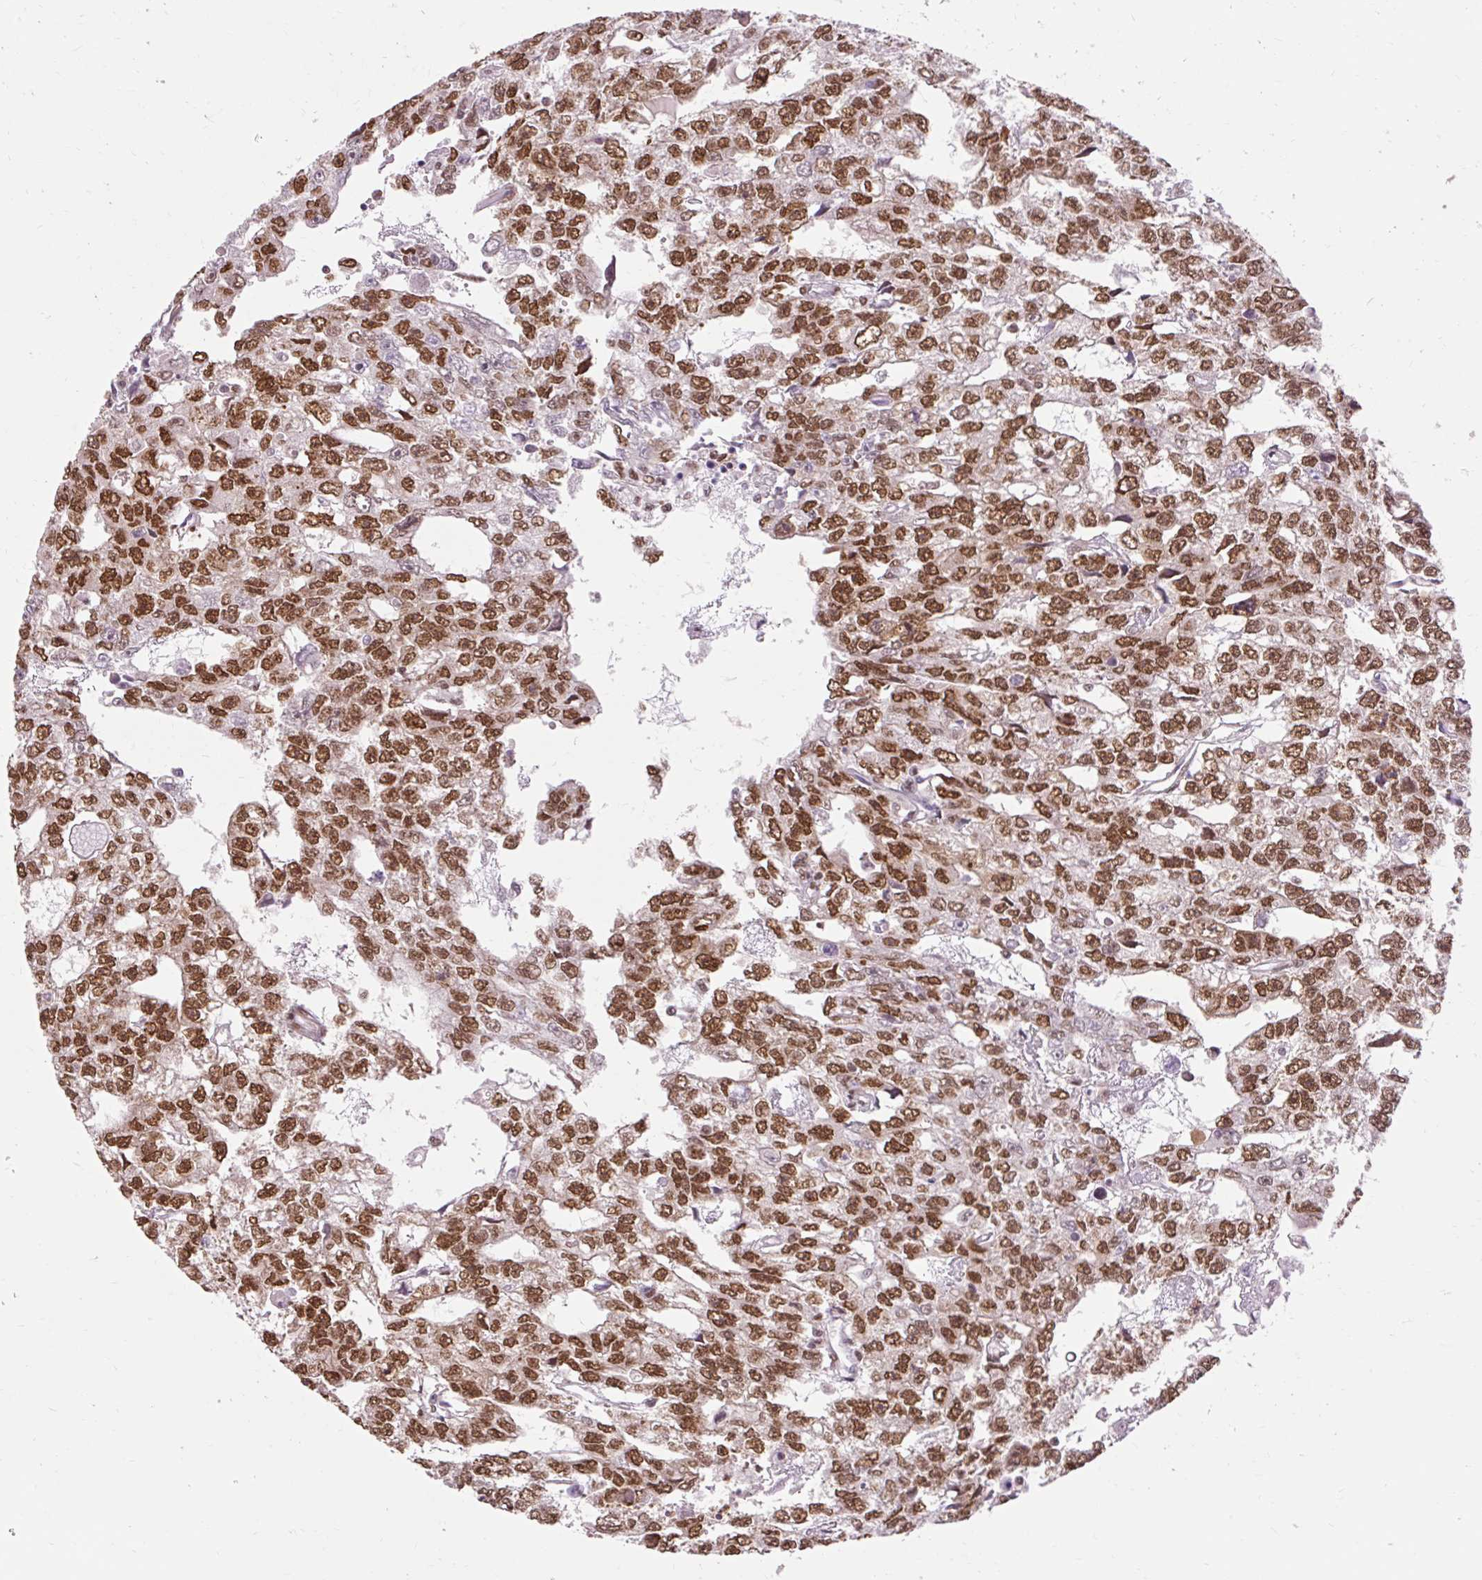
{"staining": {"intensity": "strong", "quantity": ">75%", "location": "nuclear"}, "tissue": "testis cancer", "cell_type": "Tumor cells", "image_type": "cancer", "snomed": [{"axis": "morphology", "description": "Carcinoma, Embryonal, NOS"}, {"axis": "topography", "description": "Testis"}], "caption": "About >75% of tumor cells in testis embryonal carcinoma display strong nuclear protein expression as visualized by brown immunohistochemical staining.", "gene": "NPIPB12", "patient": {"sex": "male", "age": 20}}